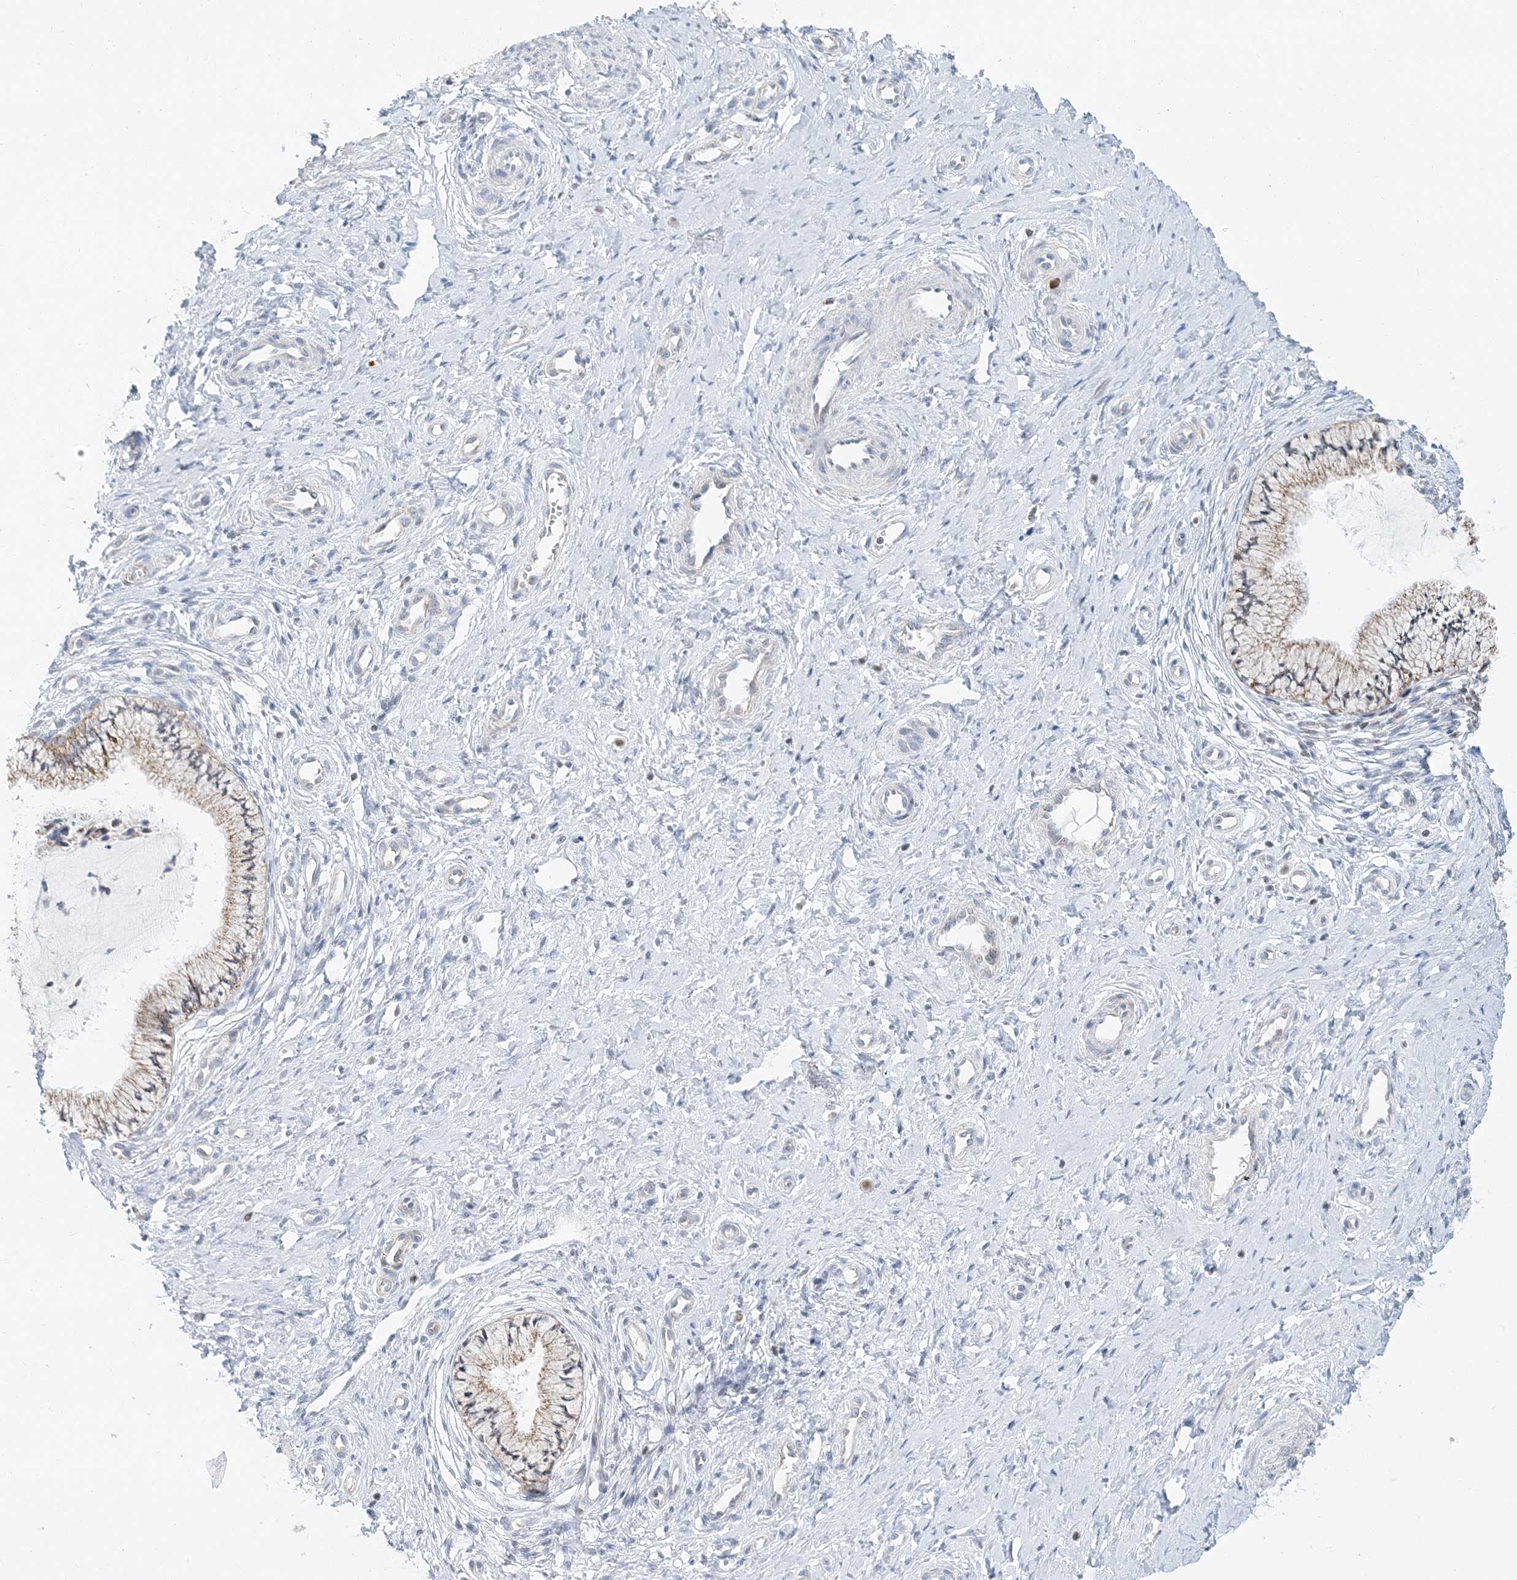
{"staining": {"intensity": "moderate", "quantity": "25%-75%", "location": "cytoplasmic/membranous"}, "tissue": "cervix", "cell_type": "Glandular cells", "image_type": "normal", "snomed": [{"axis": "morphology", "description": "Normal tissue, NOS"}, {"axis": "topography", "description": "Cervix"}], "caption": "Immunohistochemistry of benign human cervix demonstrates medium levels of moderate cytoplasmic/membranous expression in about 25%-75% of glandular cells.", "gene": "BDH1", "patient": {"sex": "female", "age": 36}}